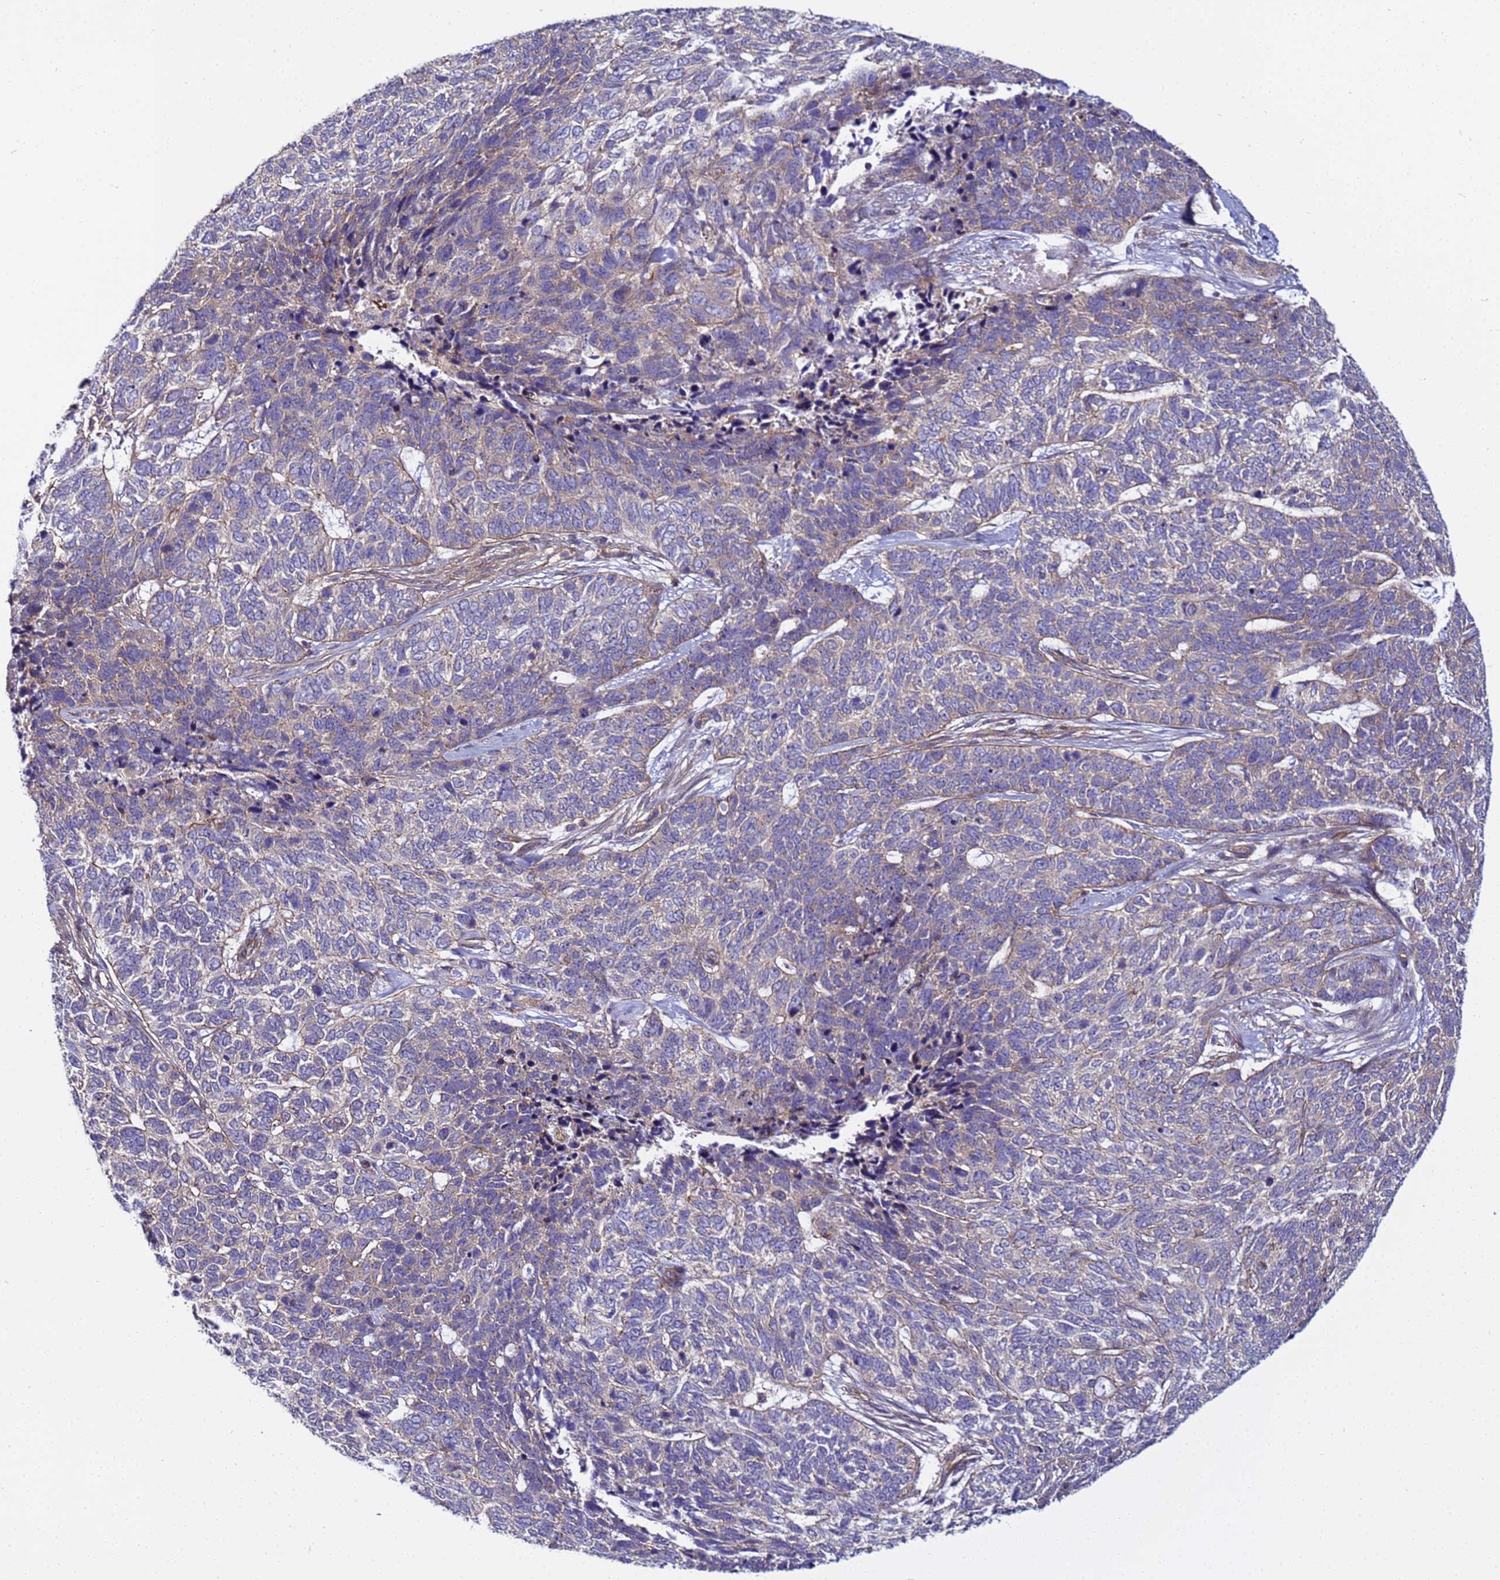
{"staining": {"intensity": "weak", "quantity": "<25%", "location": "cytoplasmic/membranous"}, "tissue": "skin cancer", "cell_type": "Tumor cells", "image_type": "cancer", "snomed": [{"axis": "morphology", "description": "Basal cell carcinoma"}, {"axis": "topography", "description": "Skin"}], "caption": "This is an immunohistochemistry photomicrograph of human skin cancer. There is no positivity in tumor cells.", "gene": "STK38", "patient": {"sex": "female", "age": 65}}